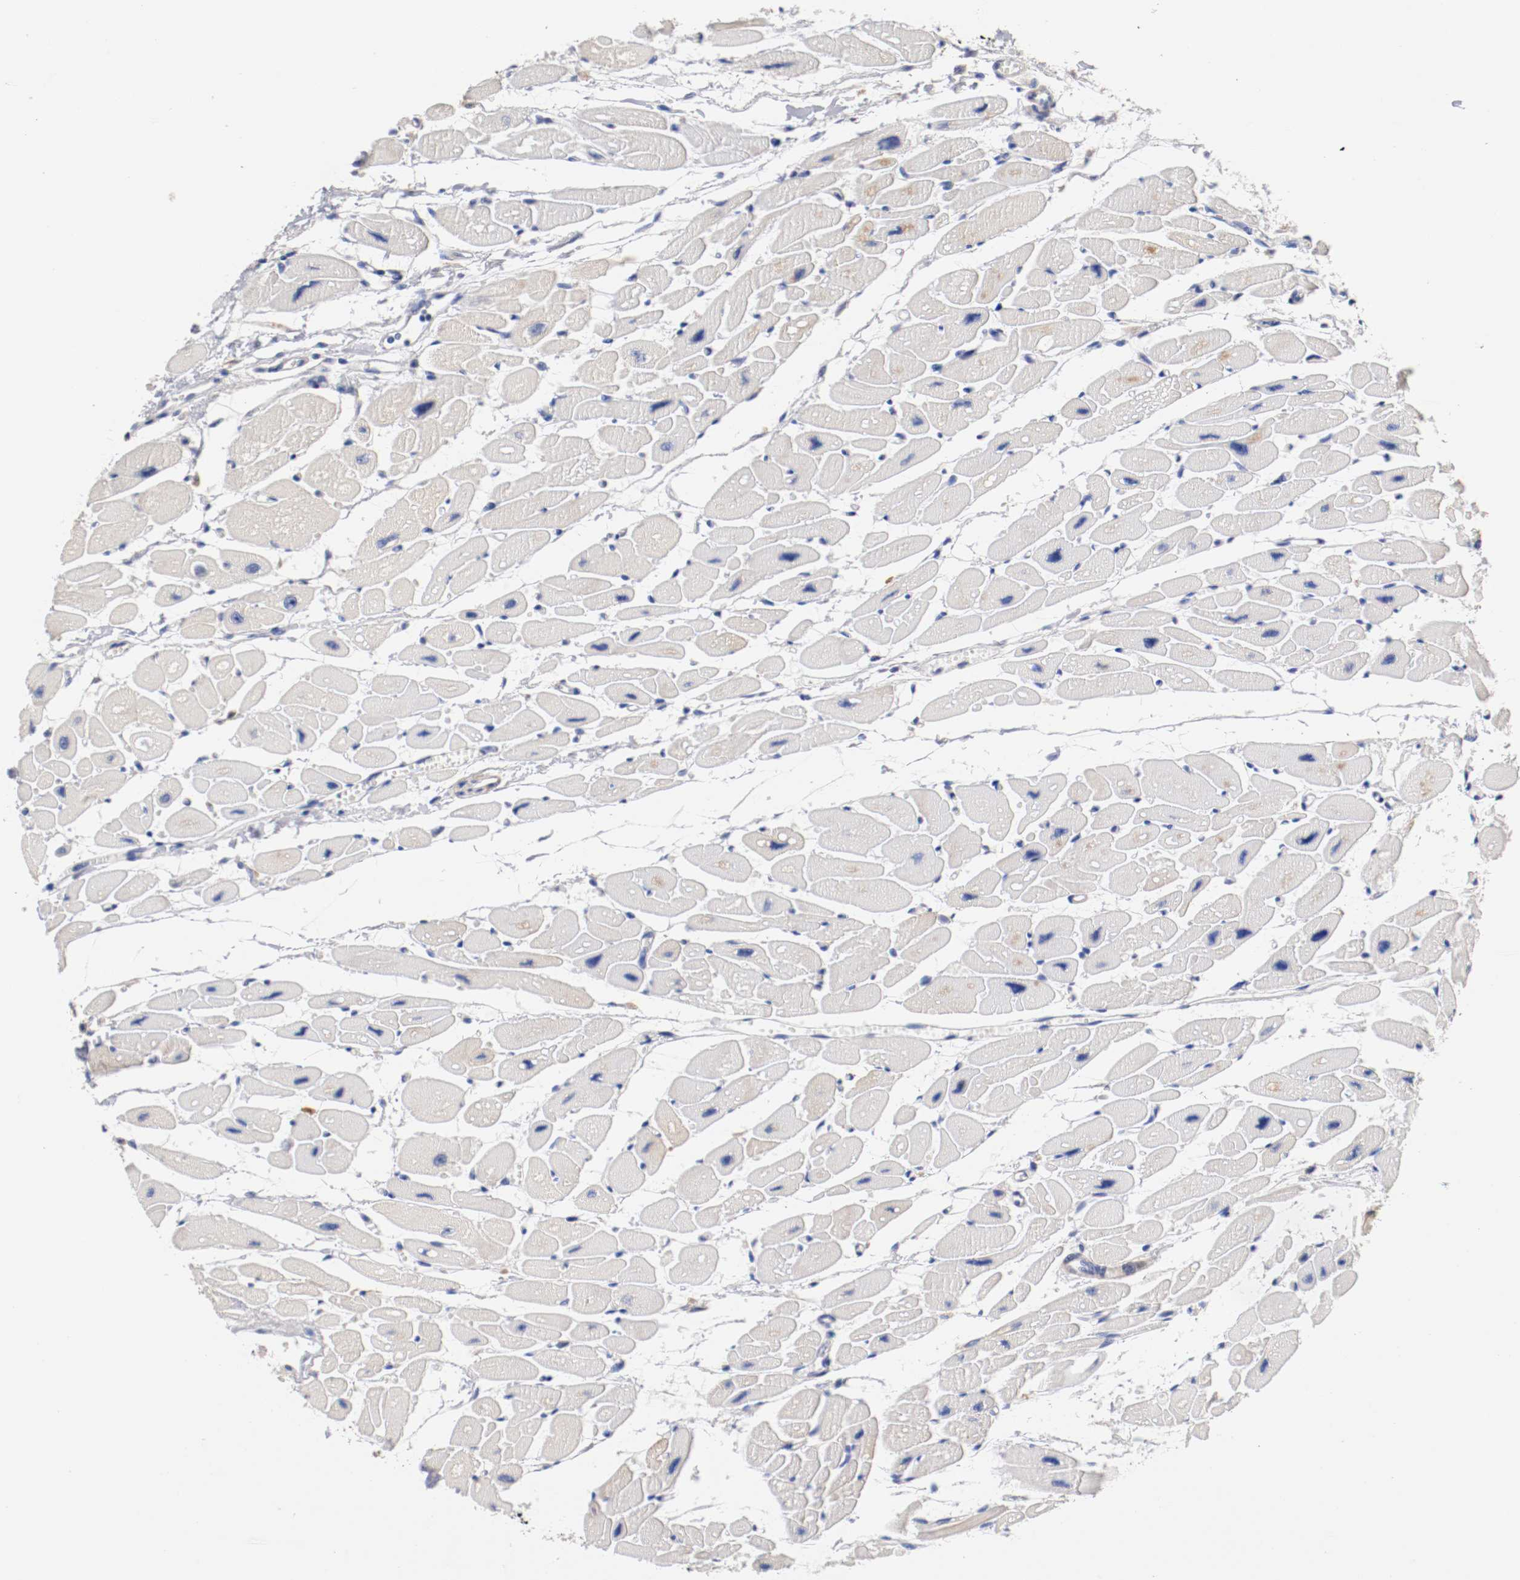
{"staining": {"intensity": "weak", "quantity": "<25%", "location": "cytoplasmic/membranous"}, "tissue": "heart muscle", "cell_type": "Cardiomyocytes", "image_type": "normal", "snomed": [{"axis": "morphology", "description": "Normal tissue, NOS"}, {"axis": "topography", "description": "Heart"}], "caption": "The immunohistochemistry (IHC) photomicrograph has no significant positivity in cardiomyocytes of heart muscle.", "gene": "SEMA5A", "patient": {"sex": "female", "age": 54}}